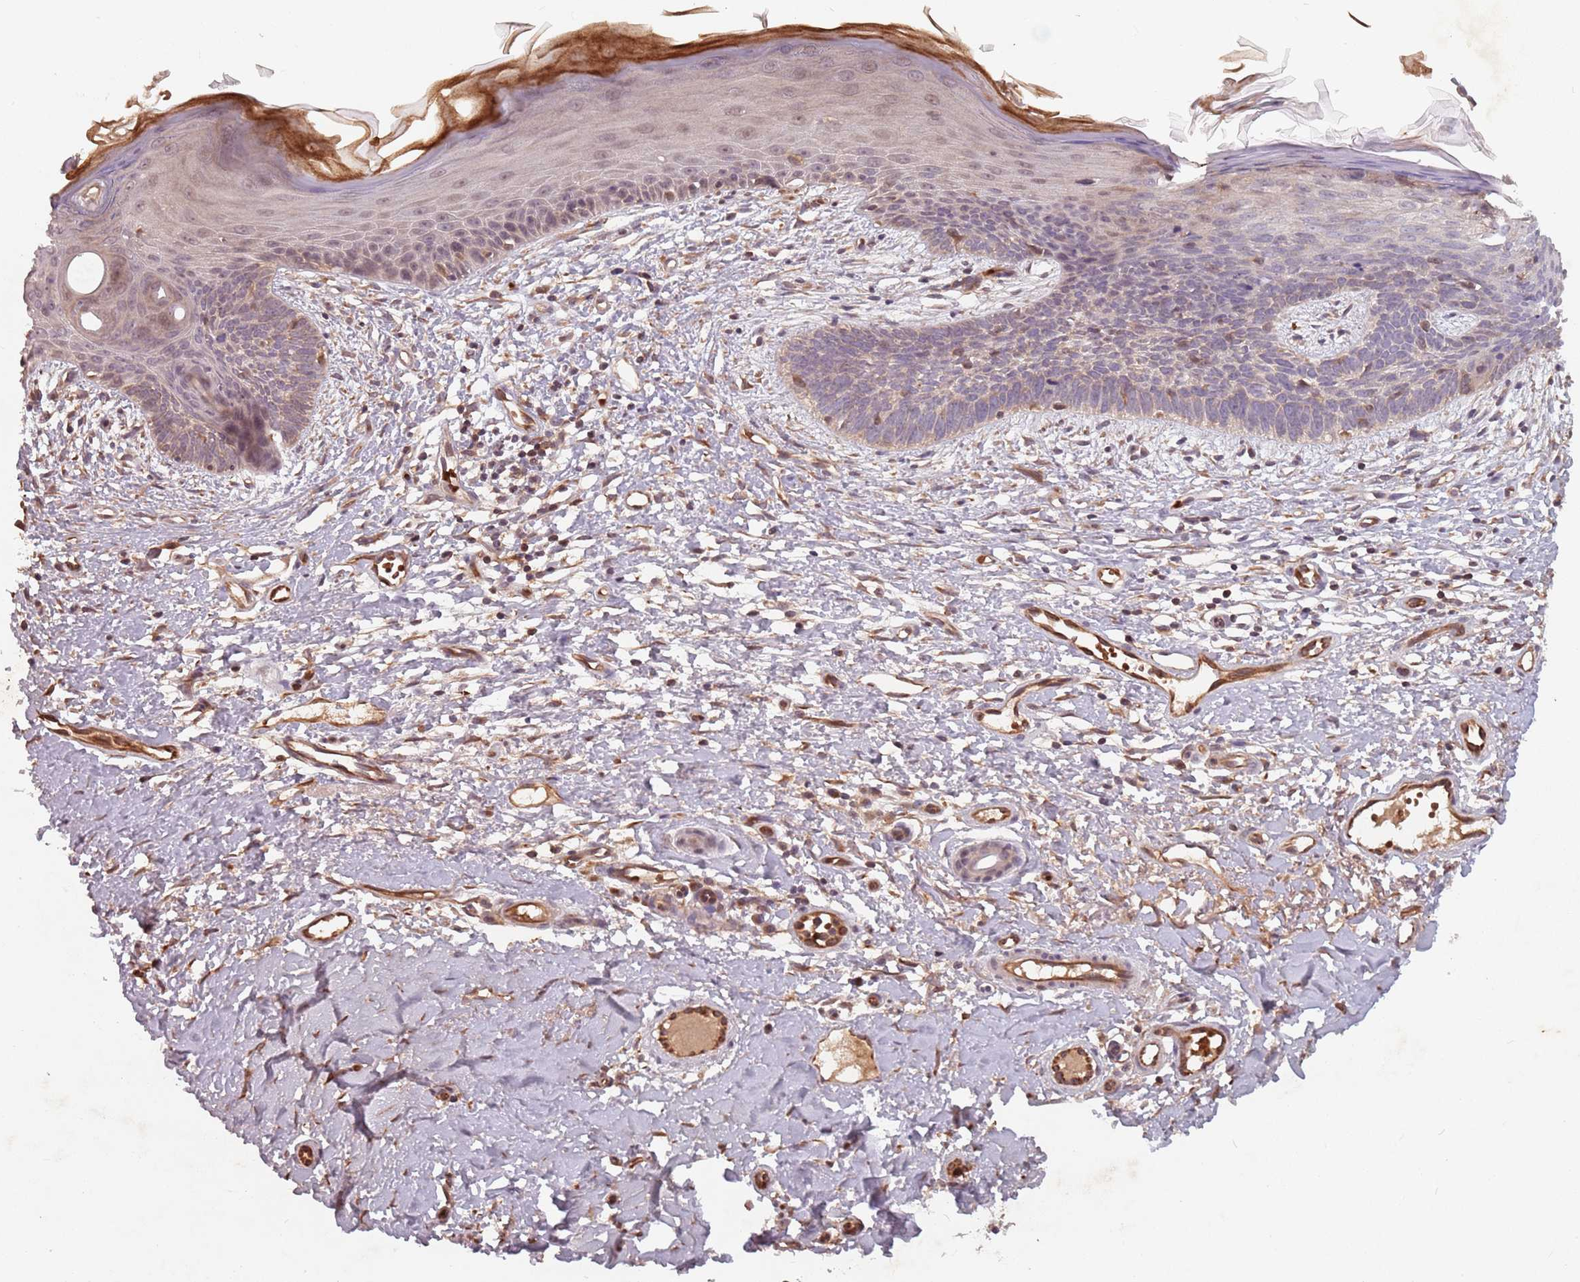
{"staining": {"intensity": "weak", "quantity": "25%-75%", "location": "cytoplasmic/membranous"}, "tissue": "skin cancer", "cell_type": "Tumor cells", "image_type": "cancer", "snomed": [{"axis": "morphology", "description": "Basal cell carcinoma"}, {"axis": "topography", "description": "Skin"}], "caption": "A photomicrograph of skin cancer stained for a protein shows weak cytoplasmic/membranous brown staining in tumor cells.", "gene": "GPR180", "patient": {"sex": "male", "age": 78}}